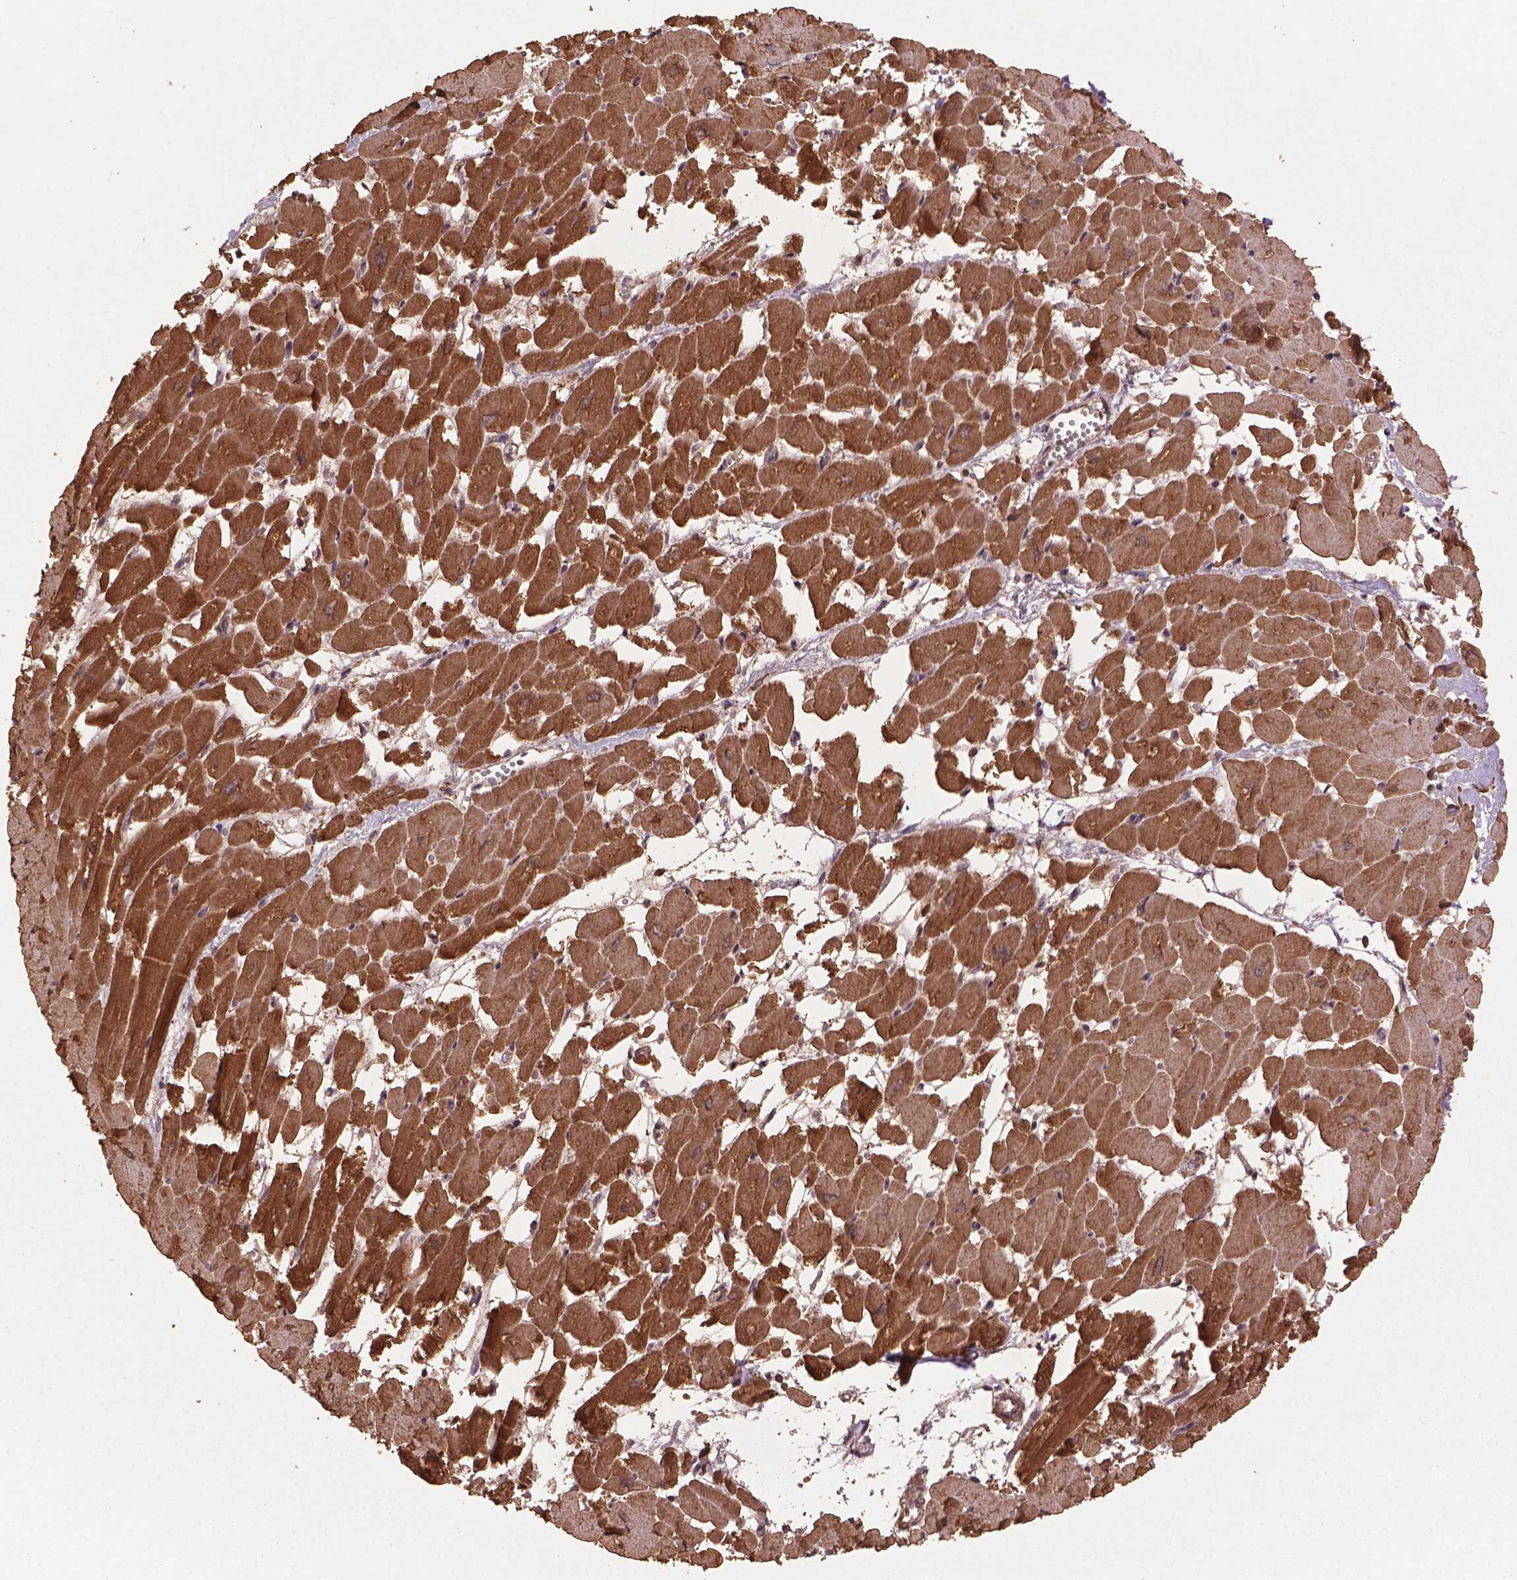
{"staining": {"intensity": "moderate", "quantity": ">75%", "location": "cytoplasmic/membranous"}, "tissue": "heart muscle", "cell_type": "Cardiomyocytes", "image_type": "normal", "snomed": [{"axis": "morphology", "description": "Normal tissue, NOS"}, {"axis": "topography", "description": "Heart"}], "caption": "Moderate cytoplasmic/membranous positivity for a protein is present in approximately >75% of cardiomyocytes of unremarkable heart muscle using immunohistochemistry (IHC).", "gene": "BABAM1", "patient": {"sex": "female", "age": 52}}